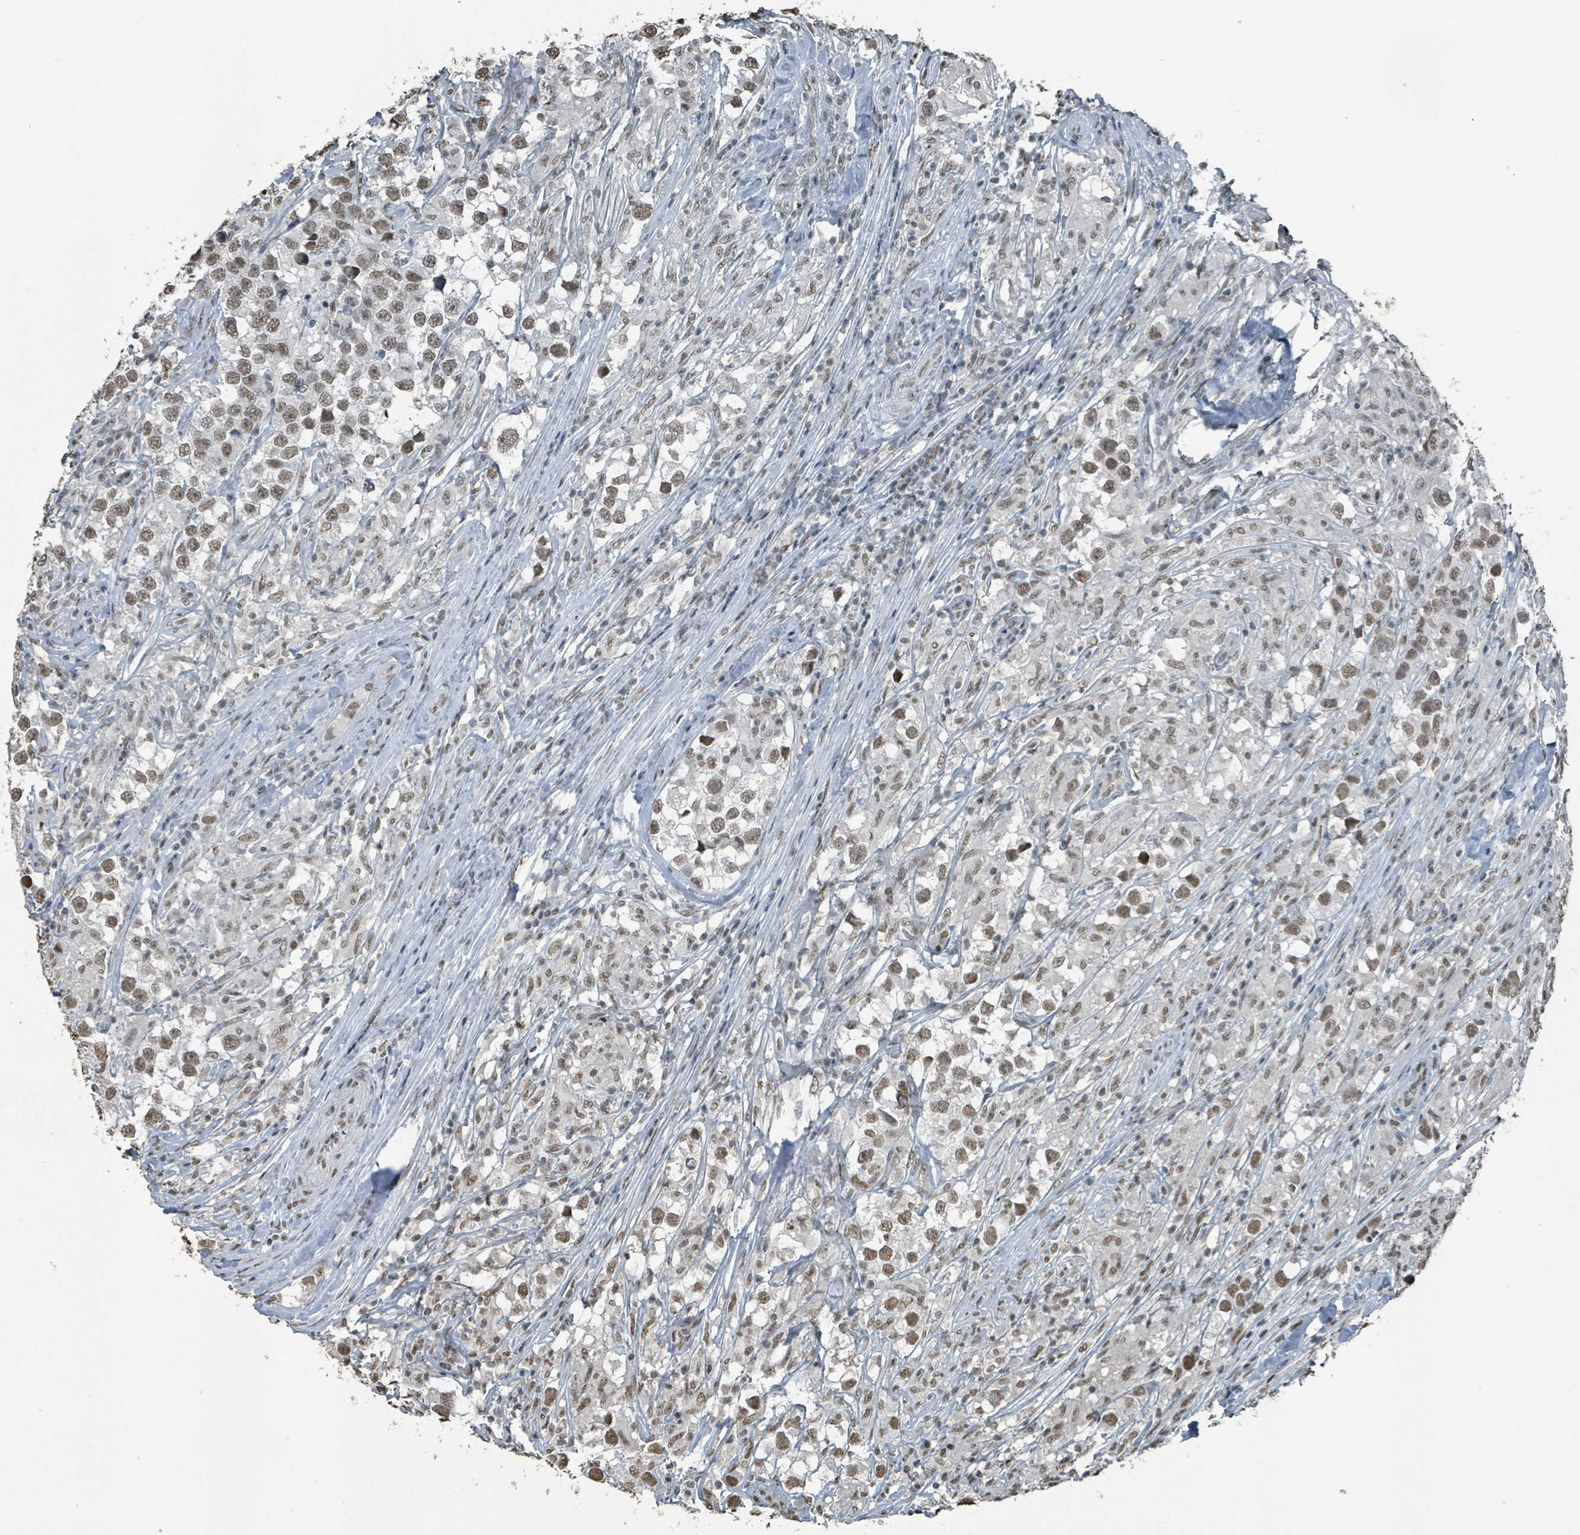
{"staining": {"intensity": "moderate", "quantity": ">75%", "location": "nuclear"}, "tissue": "testis cancer", "cell_type": "Tumor cells", "image_type": "cancer", "snomed": [{"axis": "morphology", "description": "Seminoma, NOS"}, {"axis": "topography", "description": "Testis"}], "caption": "Moderate nuclear positivity is identified in about >75% of tumor cells in testis seminoma. Using DAB (brown) and hematoxylin (blue) stains, captured at high magnification using brightfield microscopy.", "gene": "PHIP", "patient": {"sex": "male", "age": 46}}